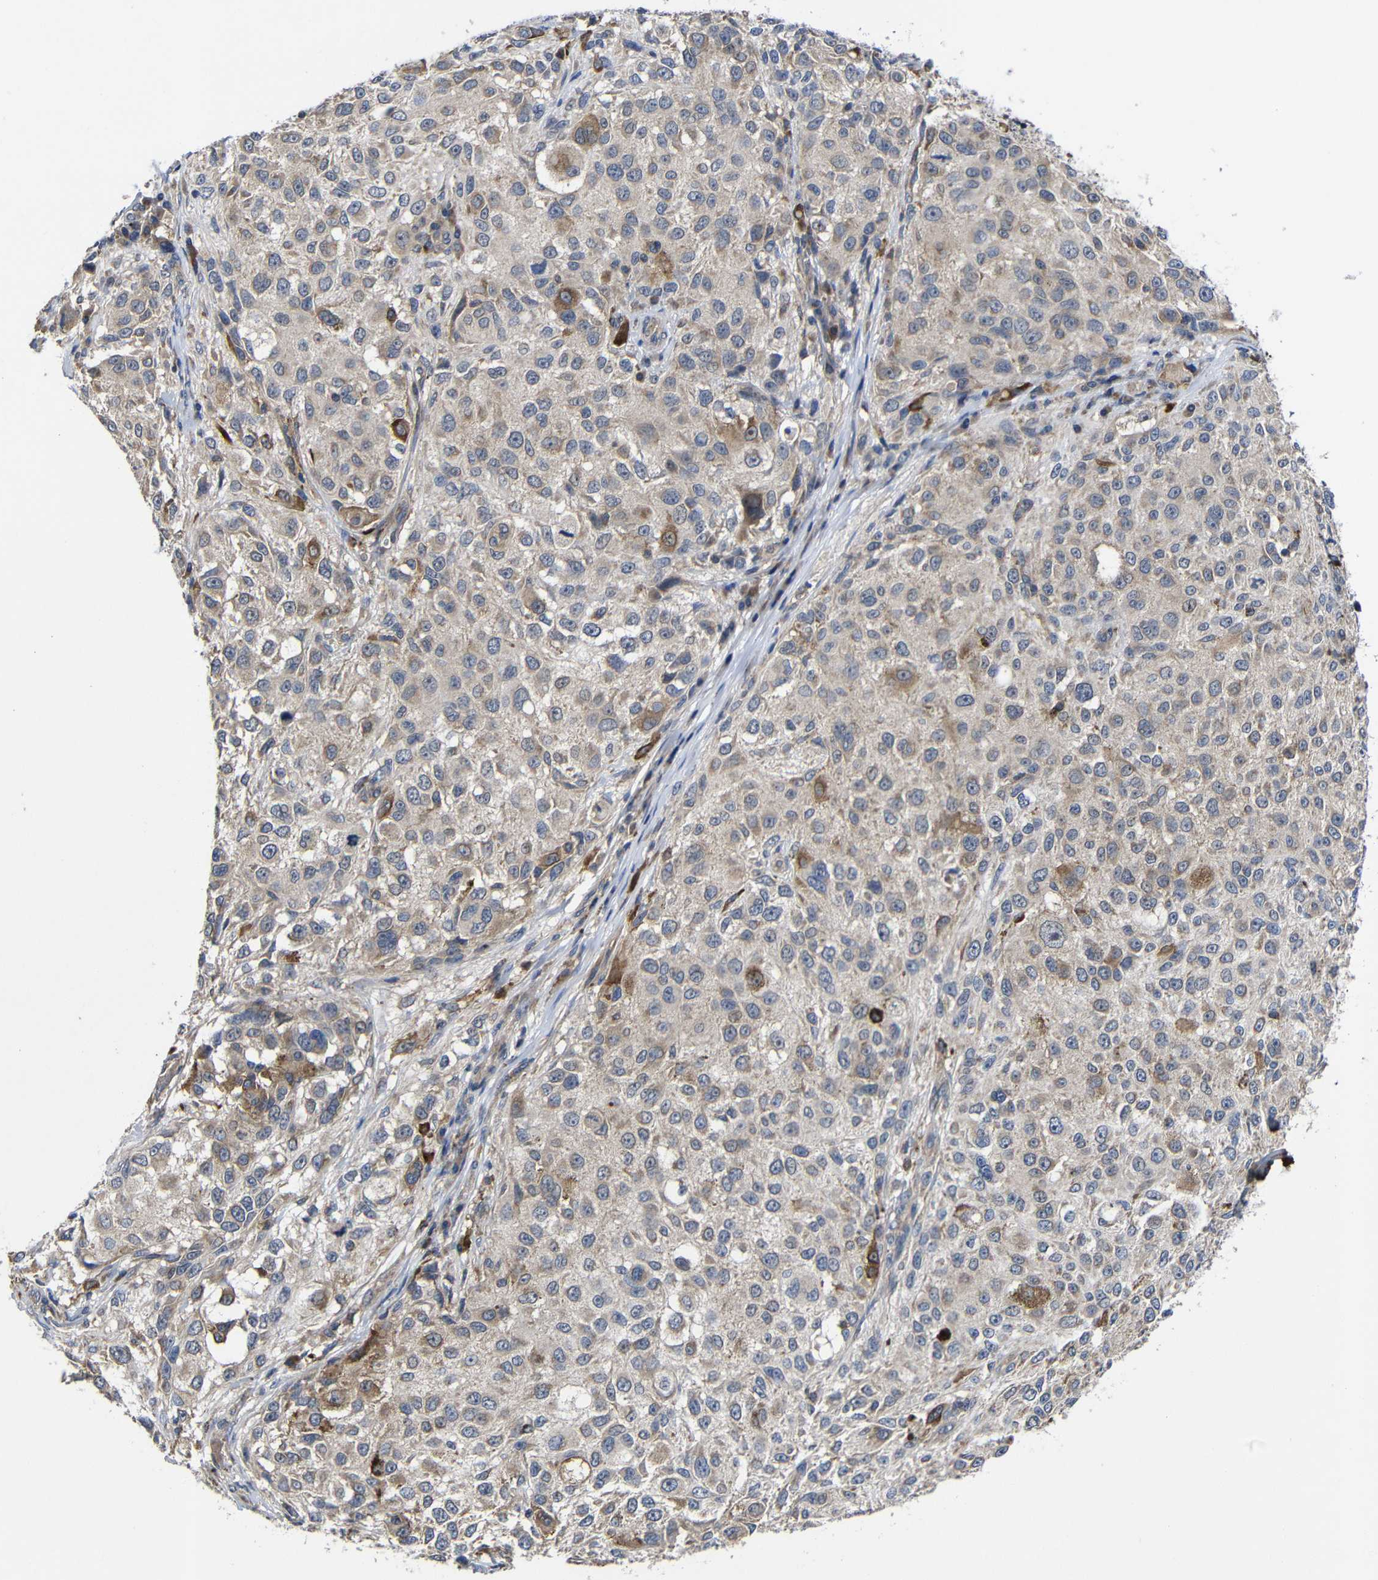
{"staining": {"intensity": "moderate", "quantity": "<25%", "location": "cytoplasmic/membranous"}, "tissue": "melanoma", "cell_type": "Tumor cells", "image_type": "cancer", "snomed": [{"axis": "morphology", "description": "Necrosis, NOS"}, {"axis": "morphology", "description": "Malignant melanoma, NOS"}, {"axis": "topography", "description": "Skin"}], "caption": "This is an image of immunohistochemistry staining of melanoma, which shows moderate positivity in the cytoplasmic/membranous of tumor cells.", "gene": "LPAR5", "patient": {"sex": "female", "age": 87}}